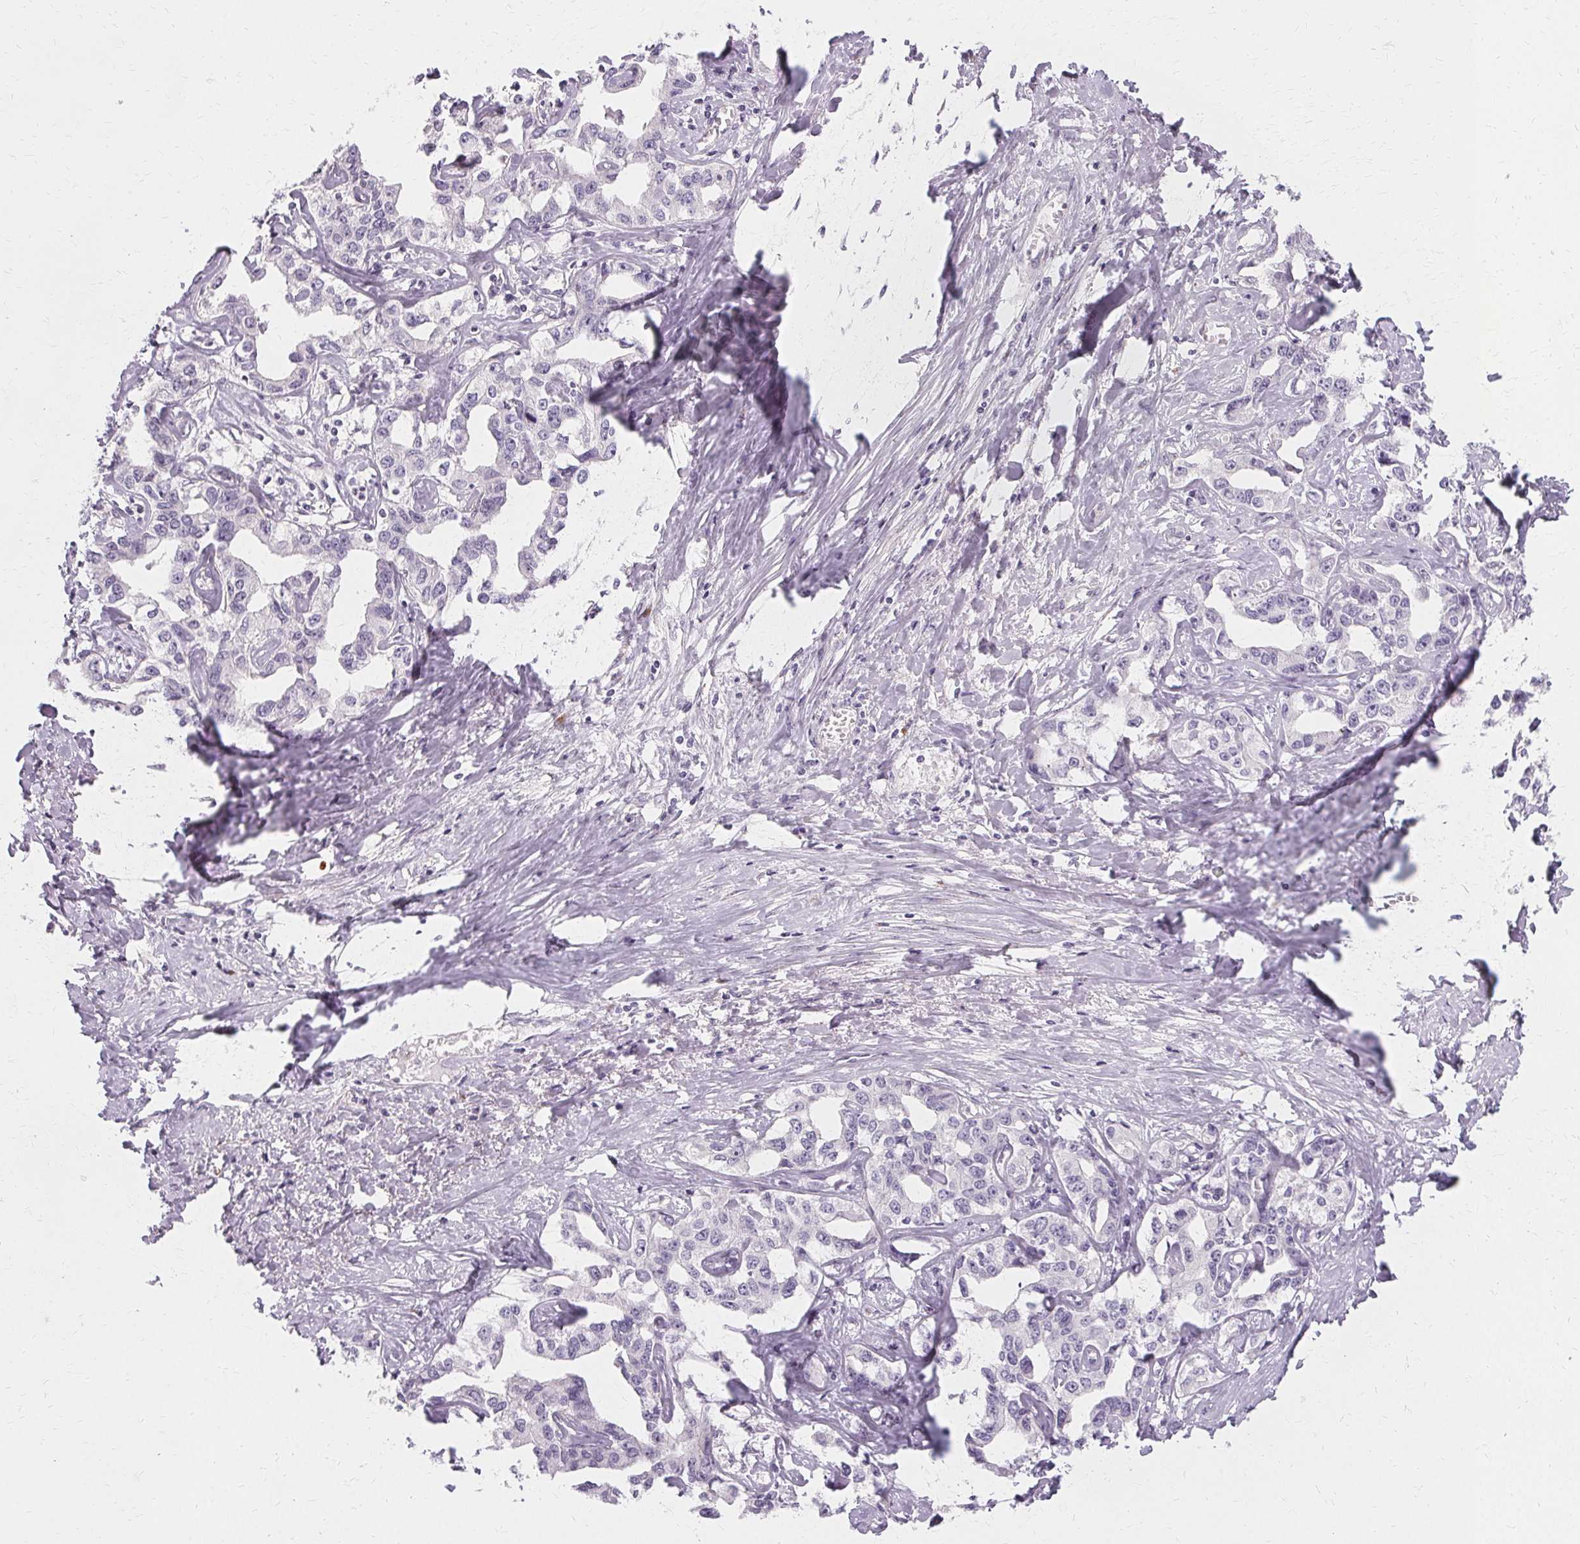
{"staining": {"intensity": "negative", "quantity": "none", "location": "none"}, "tissue": "liver cancer", "cell_type": "Tumor cells", "image_type": "cancer", "snomed": [{"axis": "morphology", "description": "Cholangiocarcinoma"}, {"axis": "topography", "description": "Liver"}], "caption": "Immunohistochemical staining of human liver cancer (cholangiocarcinoma) reveals no significant staining in tumor cells.", "gene": "FCRL3", "patient": {"sex": "male", "age": 59}}